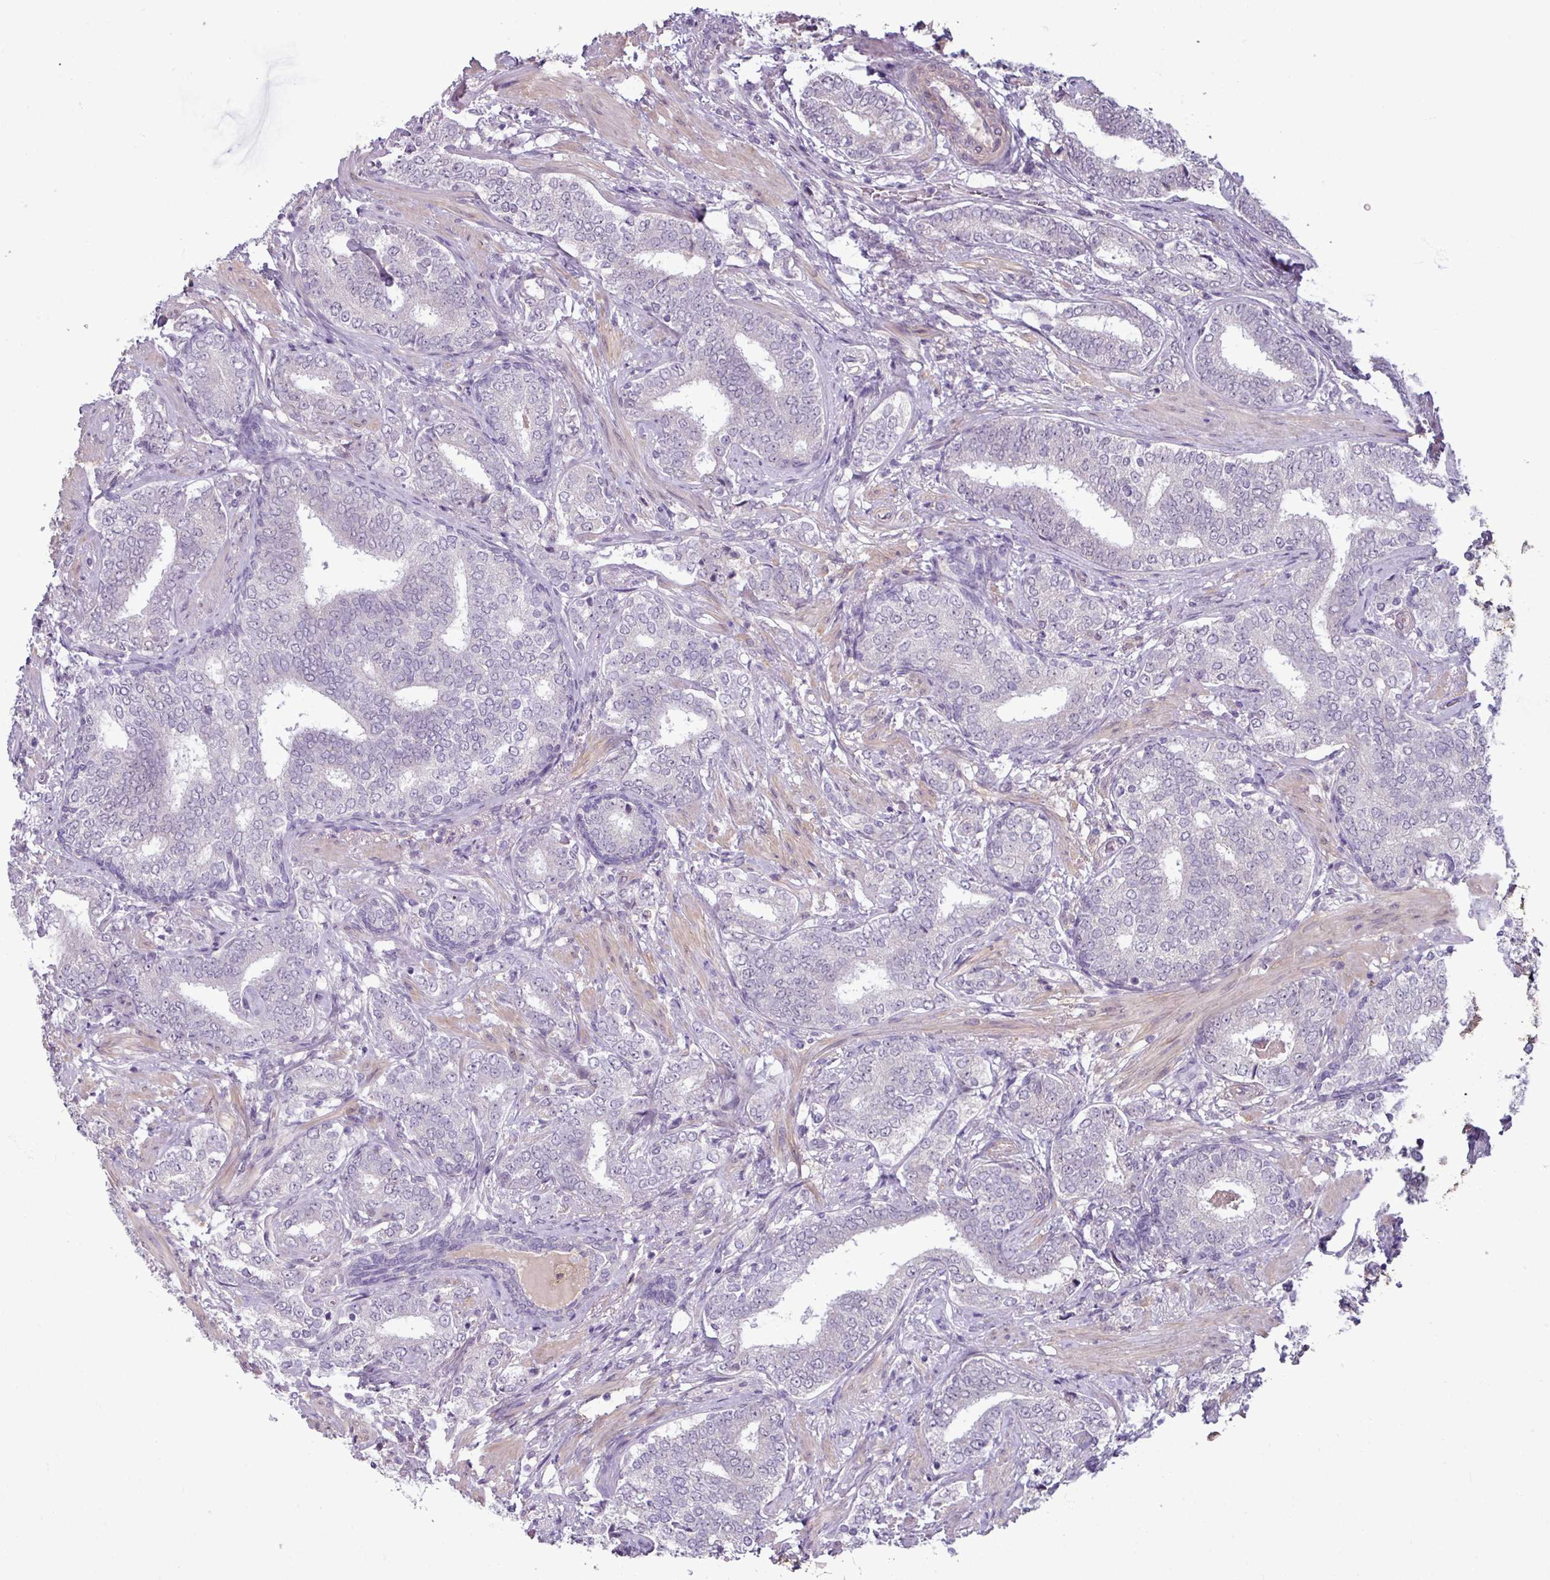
{"staining": {"intensity": "negative", "quantity": "none", "location": "none"}, "tissue": "prostate cancer", "cell_type": "Tumor cells", "image_type": "cancer", "snomed": [{"axis": "morphology", "description": "Adenocarcinoma, High grade"}, {"axis": "topography", "description": "Prostate"}], "caption": "Immunohistochemistry micrograph of neoplastic tissue: human prostate high-grade adenocarcinoma stained with DAB (3,3'-diaminobenzidine) demonstrates no significant protein expression in tumor cells.", "gene": "UVSSA", "patient": {"sex": "male", "age": 72}}